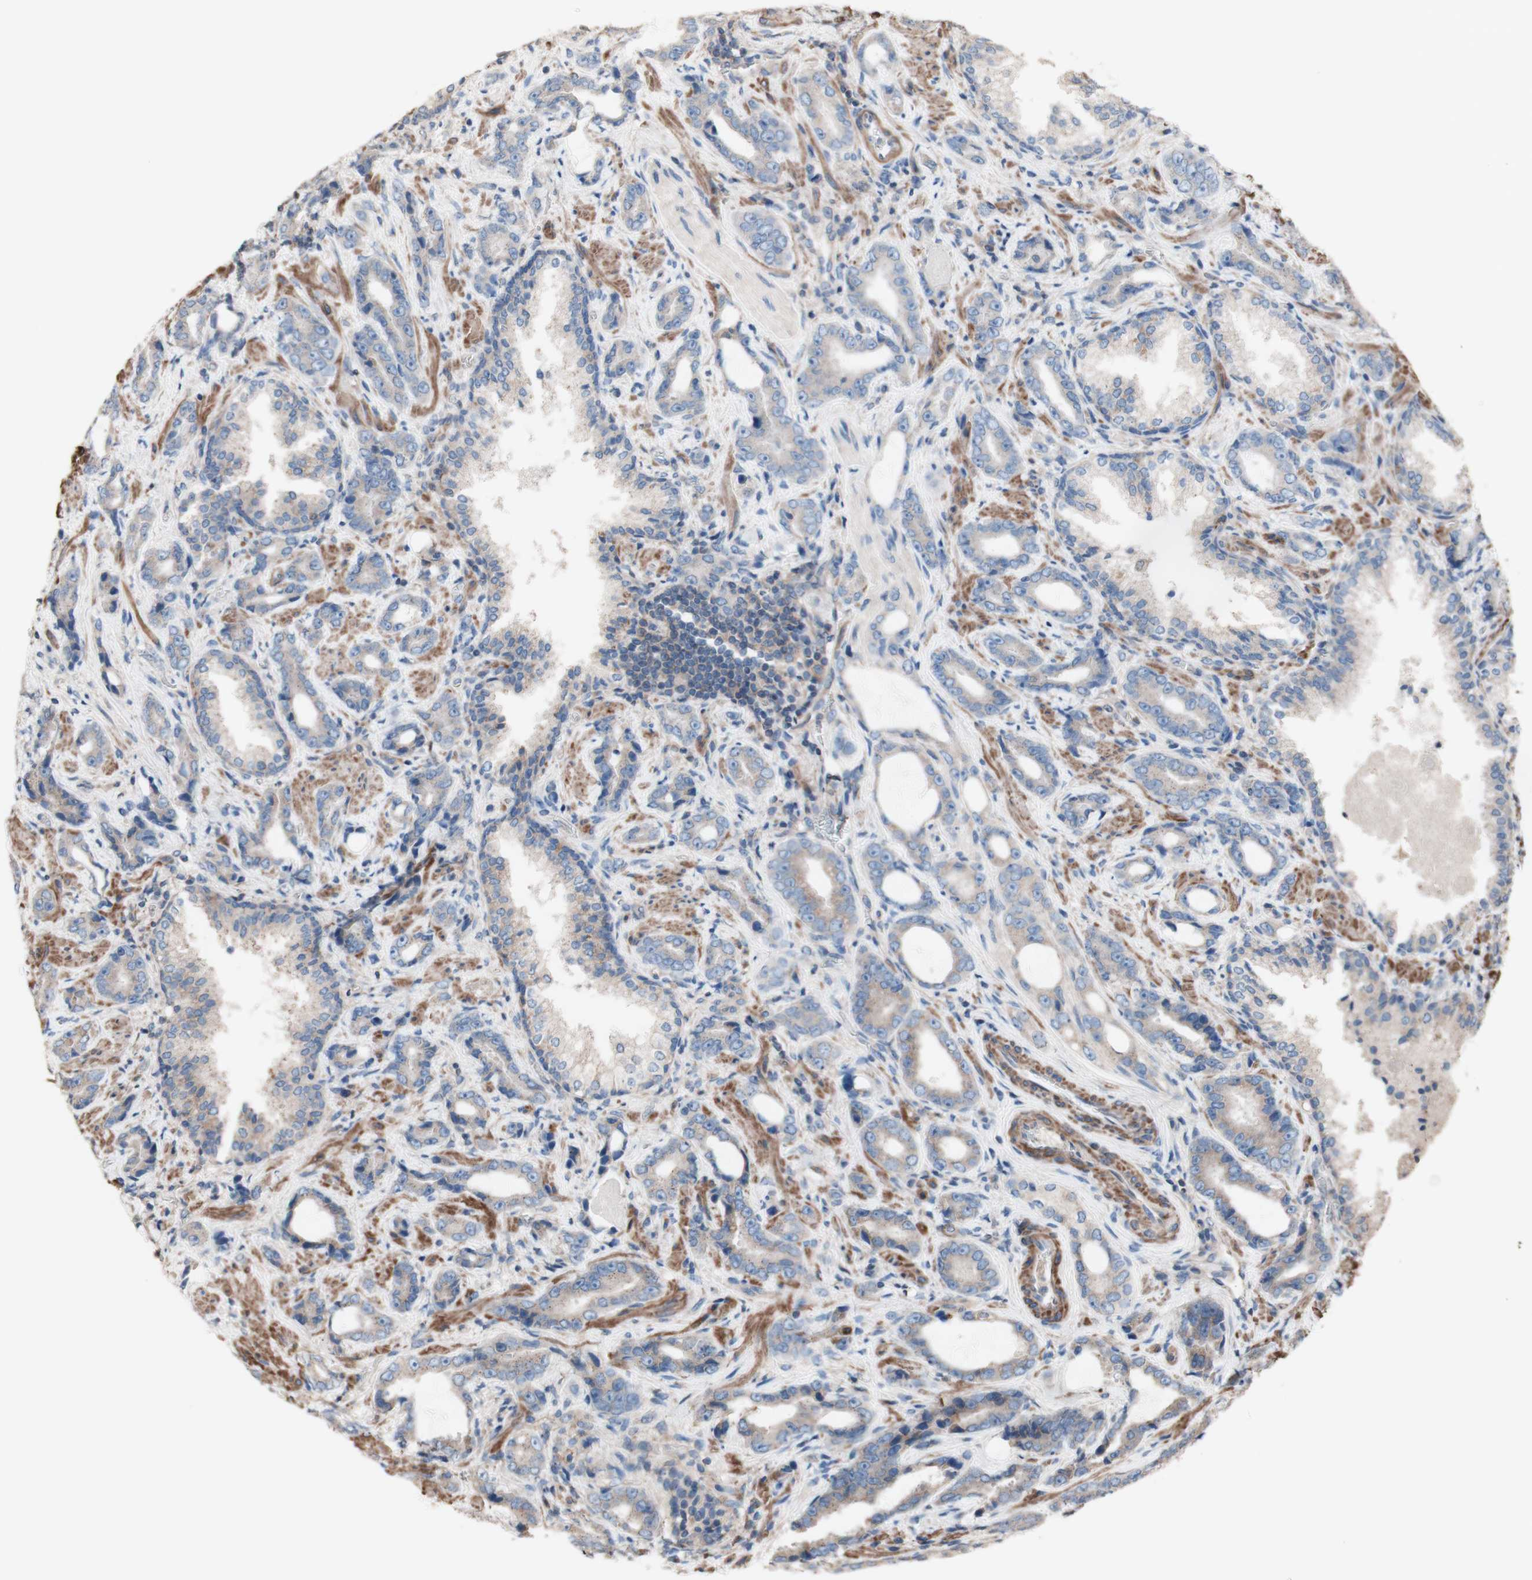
{"staining": {"intensity": "moderate", "quantity": ">75%", "location": "cytoplasmic/membranous"}, "tissue": "prostate cancer", "cell_type": "Tumor cells", "image_type": "cancer", "snomed": [{"axis": "morphology", "description": "Adenocarcinoma, Low grade"}, {"axis": "topography", "description": "Prostate"}], "caption": "DAB immunohistochemical staining of prostate cancer (low-grade adenocarcinoma) displays moderate cytoplasmic/membranous protein positivity in approximately >75% of tumor cells.", "gene": "COPB1", "patient": {"sex": "male", "age": 60}}